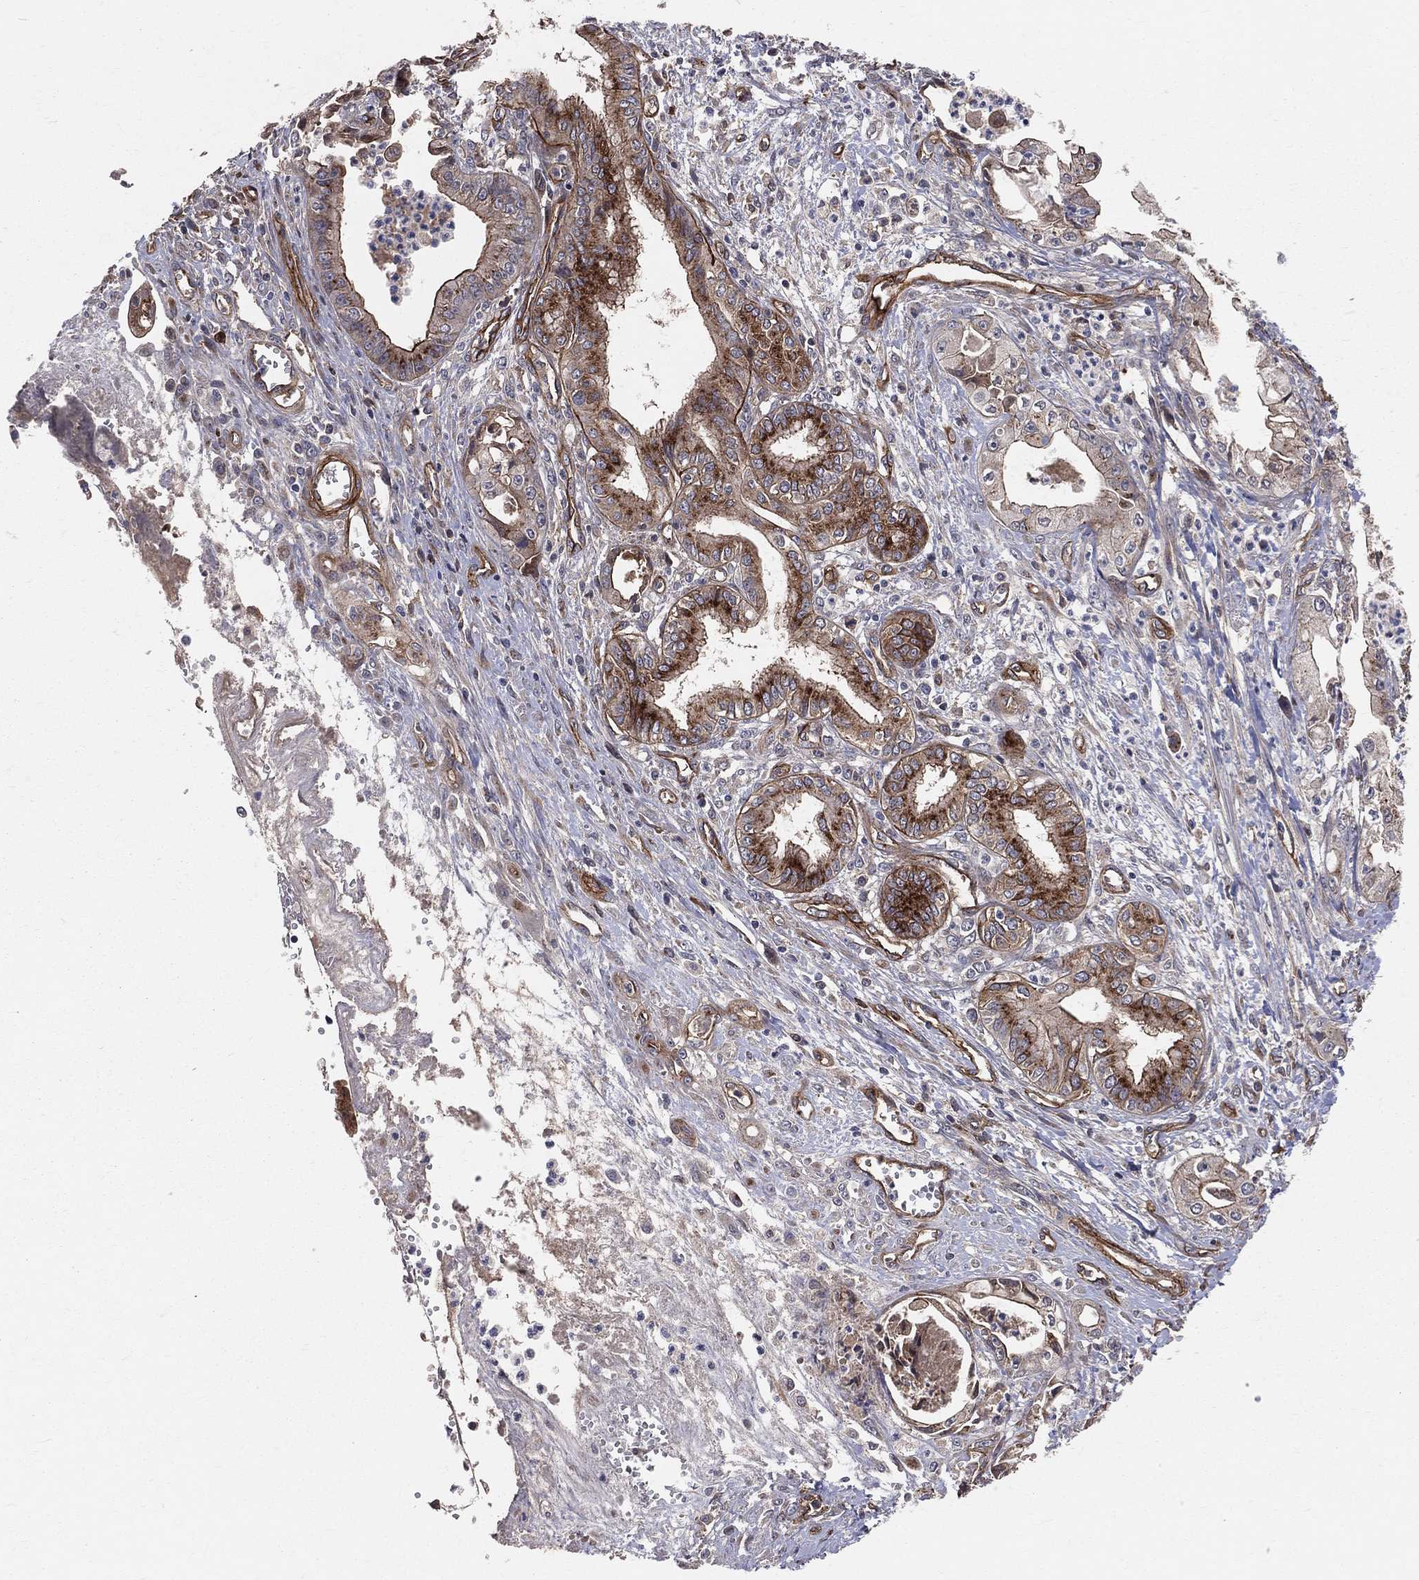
{"staining": {"intensity": "strong", "quantity": "25%-75%", "location": "cytoplasmic/membranous"}, "tissue": "pancreatic cancer", "cell_type": "Tumor cells", "image_type": "cancer", "snomed": [{"axis": "morphology", "description": "Adenocarcinoma, NOS"}, {"axis": "topography", "description": "Pancreas"}], "caption": "Immunohistochemical staining of pancreatic cancer displays strong cytoplasmic/membranous protein positivity in about 25%-75% of tumor cells. (DAB (3,3'-diaminobenzidine) = brown stain, brightfield microscopy at high magnification).", "gene": "ENTPD1", "patient": {"sex": "female", "age": 65}}